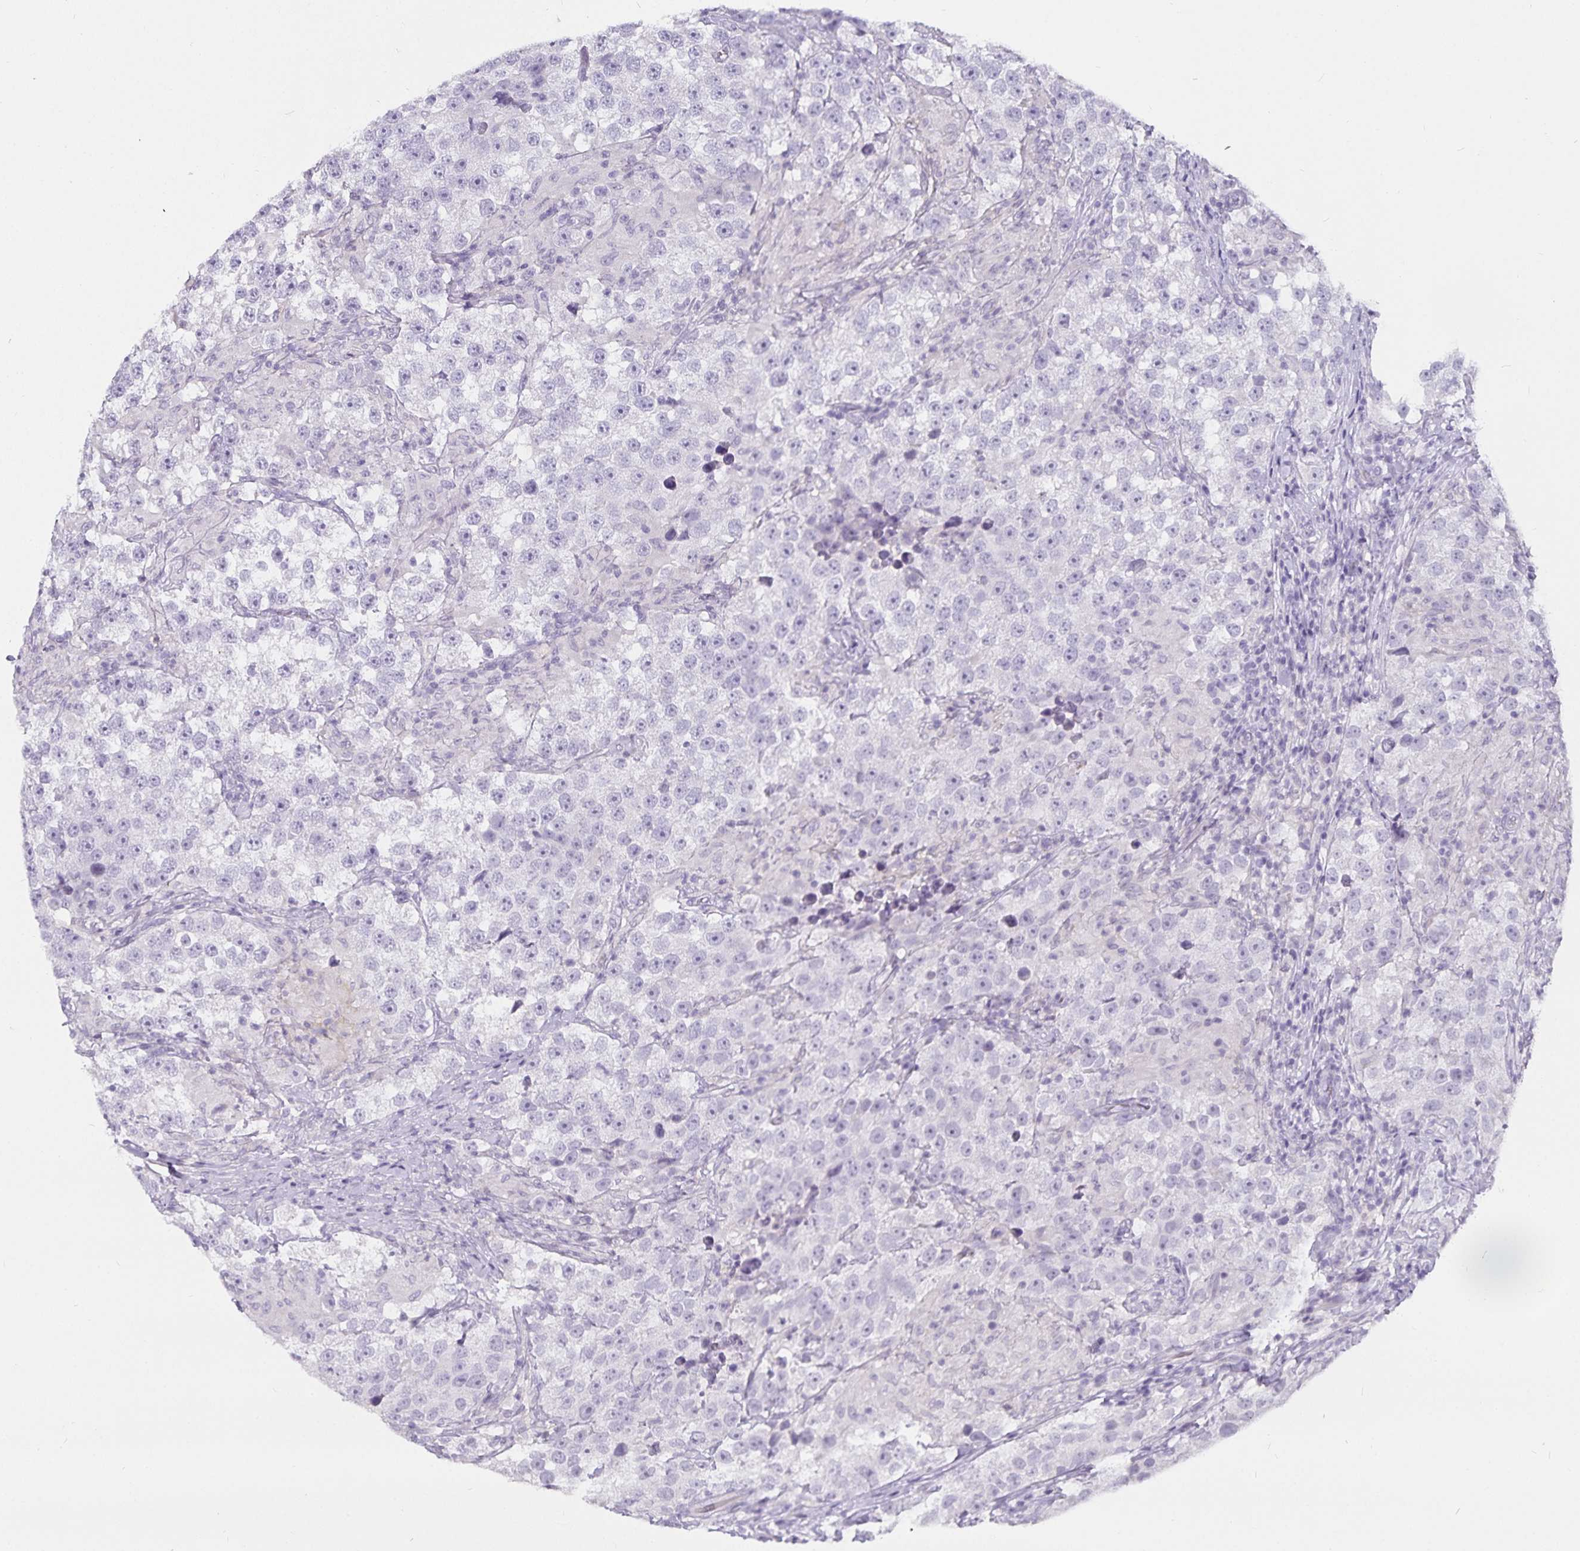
{"staining": {"intensity": "negative", "quantity": "none", "location": "none"}, "tissue": "testis cancer", "cell_type": "Tumor cells", "image_type": "cancer", "snomed": [{"axis": "morphology", "description": "Seminoma, NOS"}, {"axis": "topography", "description": "Testis"}], "caption": "Tumor cells are negative for brown protein staining in seminoma (testis). Brightfield microscopy of immunohistochemistry (IHC) stained with DAB (3,3'-diaminobenzidine) (brown) and hematoxylin (blue), captured at high magnification.", "gene": "CA12", "patient": {"sex": "male", "age": 46}}